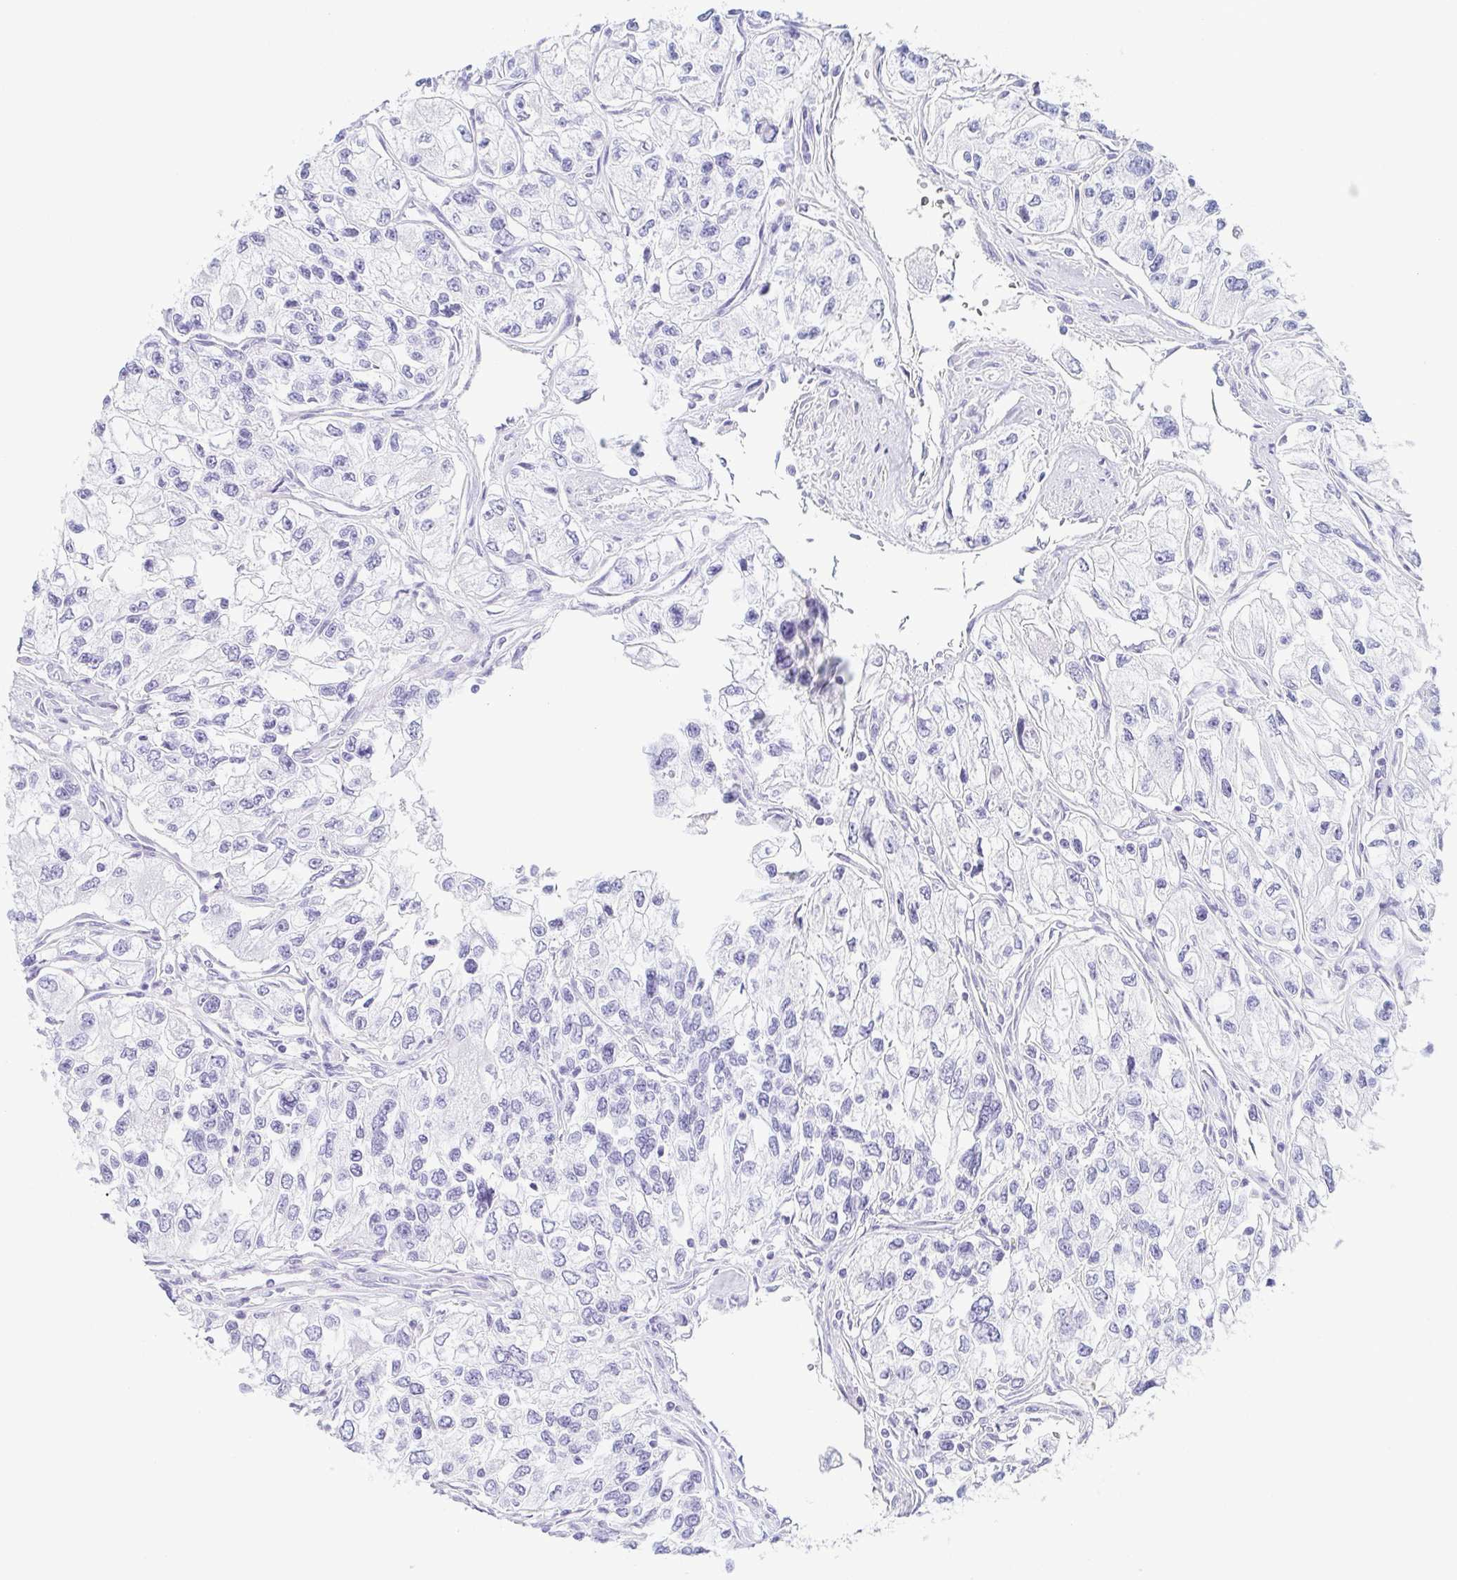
{"staining": {"intensity": "negative", "quantity": "none", "location": "none"}, "tissue": "renal cancer", "cell_type": "Tumor cells", "image_type": "cancer", "snomed": [{"axis": "morphology", "description": "Adenocarcinoma, NOS"}, {"axis": "topography", "description": "Kidney"}], "caption": "Renal adenocarcinoma stained for a protein using immunohistochemistry (IHC) exhibits no expression tumor cells.", "gene": "ZG16B", "patient": {"sex": "female", "age": 59}}